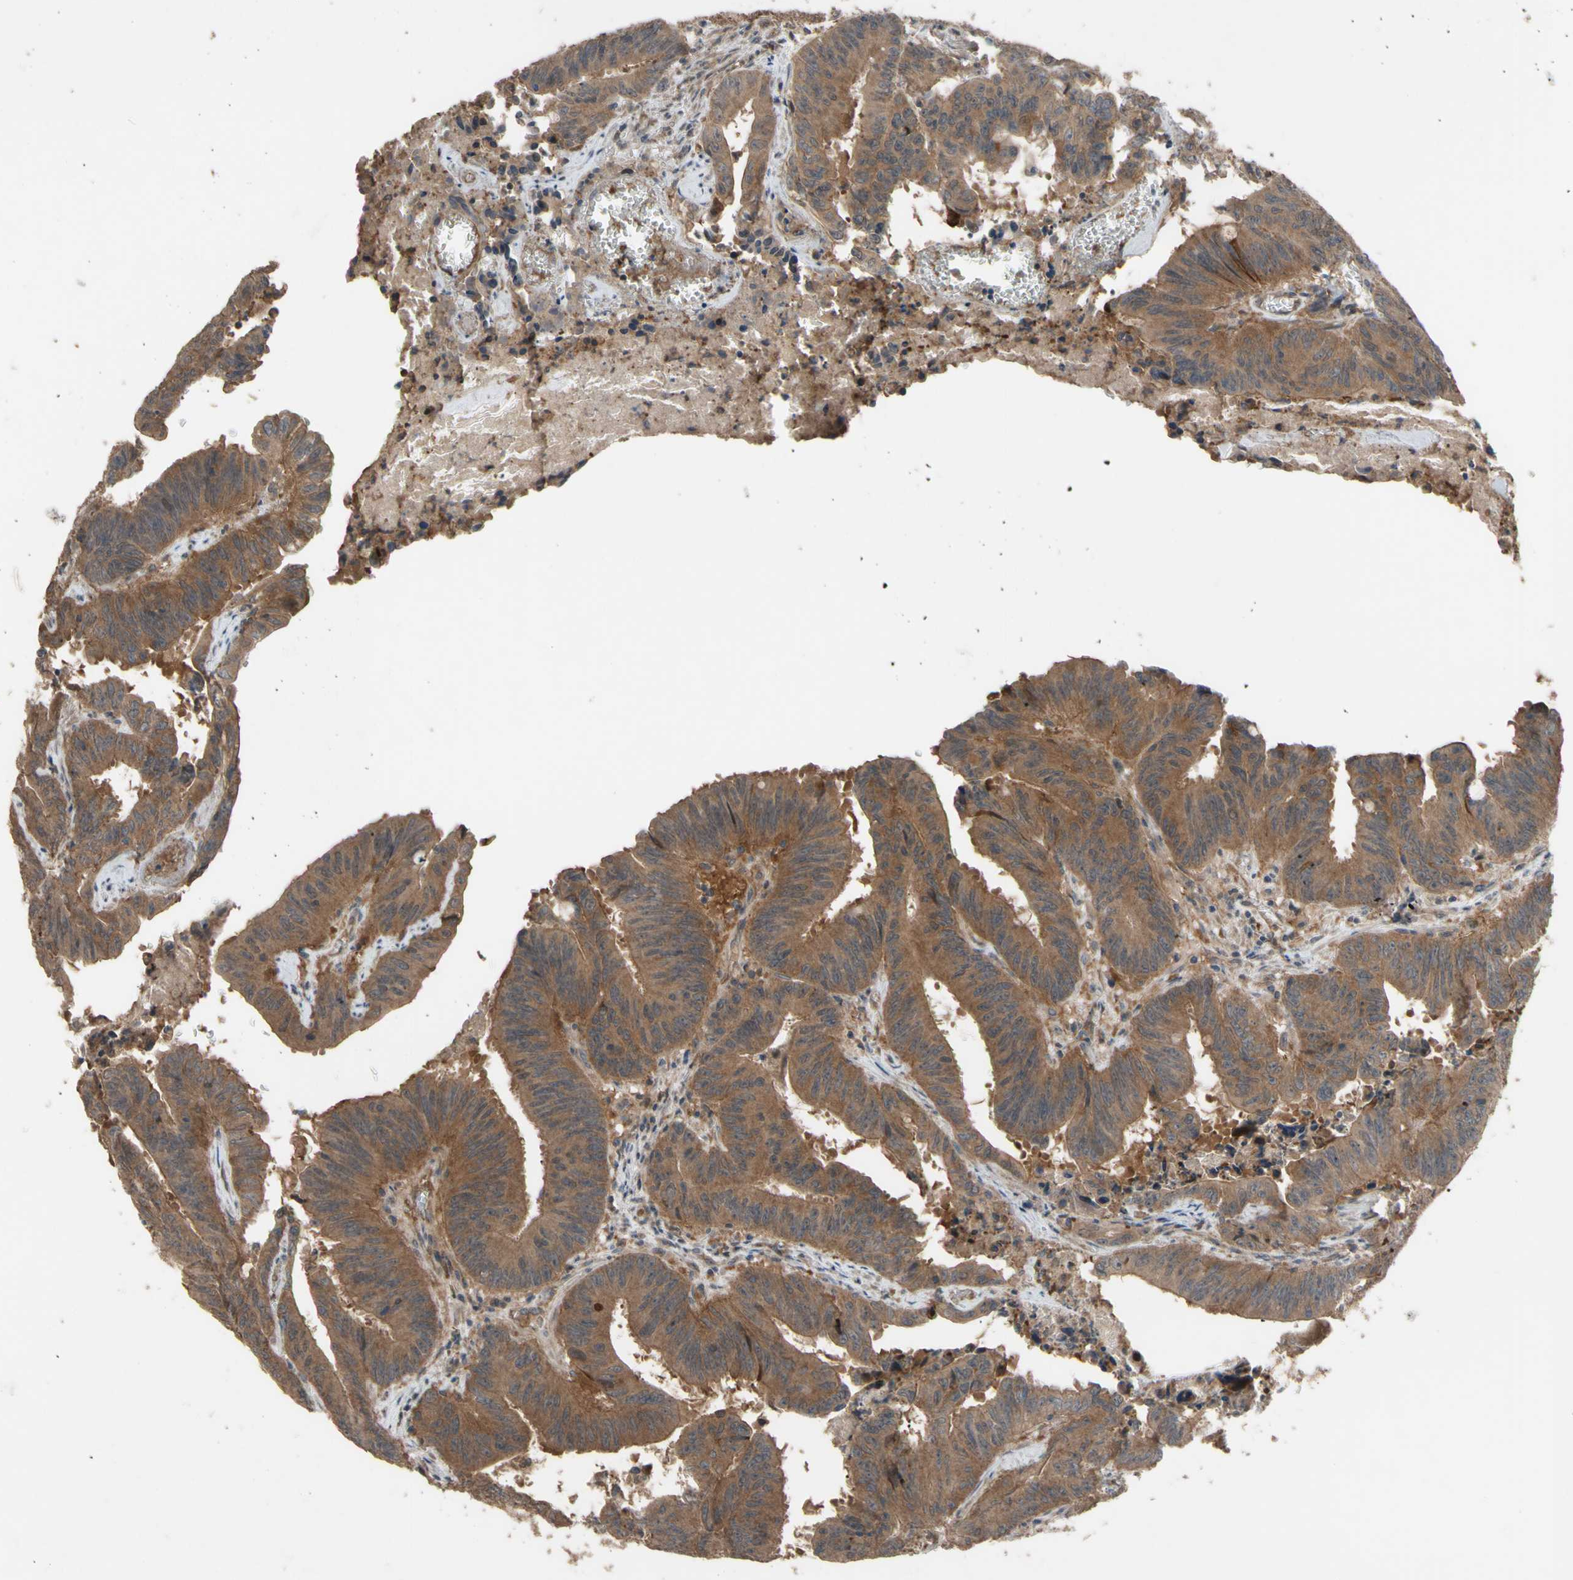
{"staining": {"intensity": "moderate", "quantity": ">75%", "location": "cytoplasmic/membranous"}, "tissue": "colorectal cancer", "cell_type": "Tumor cells", "image_type": "cancer", "snomed": [{"axis": "morphology", "description": "Adenocarcinoma, NOS"}, {"axis": "topography", "description": "Colon"}], "caption": "Immunohistochemistry (IHC) staining of colorectal adenocarcinoma, which demonstrates medium levels of moderate cytoplasmic/membranous staining in approximately >75% of tumor cells indicating moderate cytoplasmic/membranous protein positivity. The staining was performed using DAB (3,3'-diaminobenzidine) (brown) for protein detection and nuclei were counterstained in hematoxylin (blue).", "gene": "SHROOM4", "patient": {"sex": "male", "age": 45}}